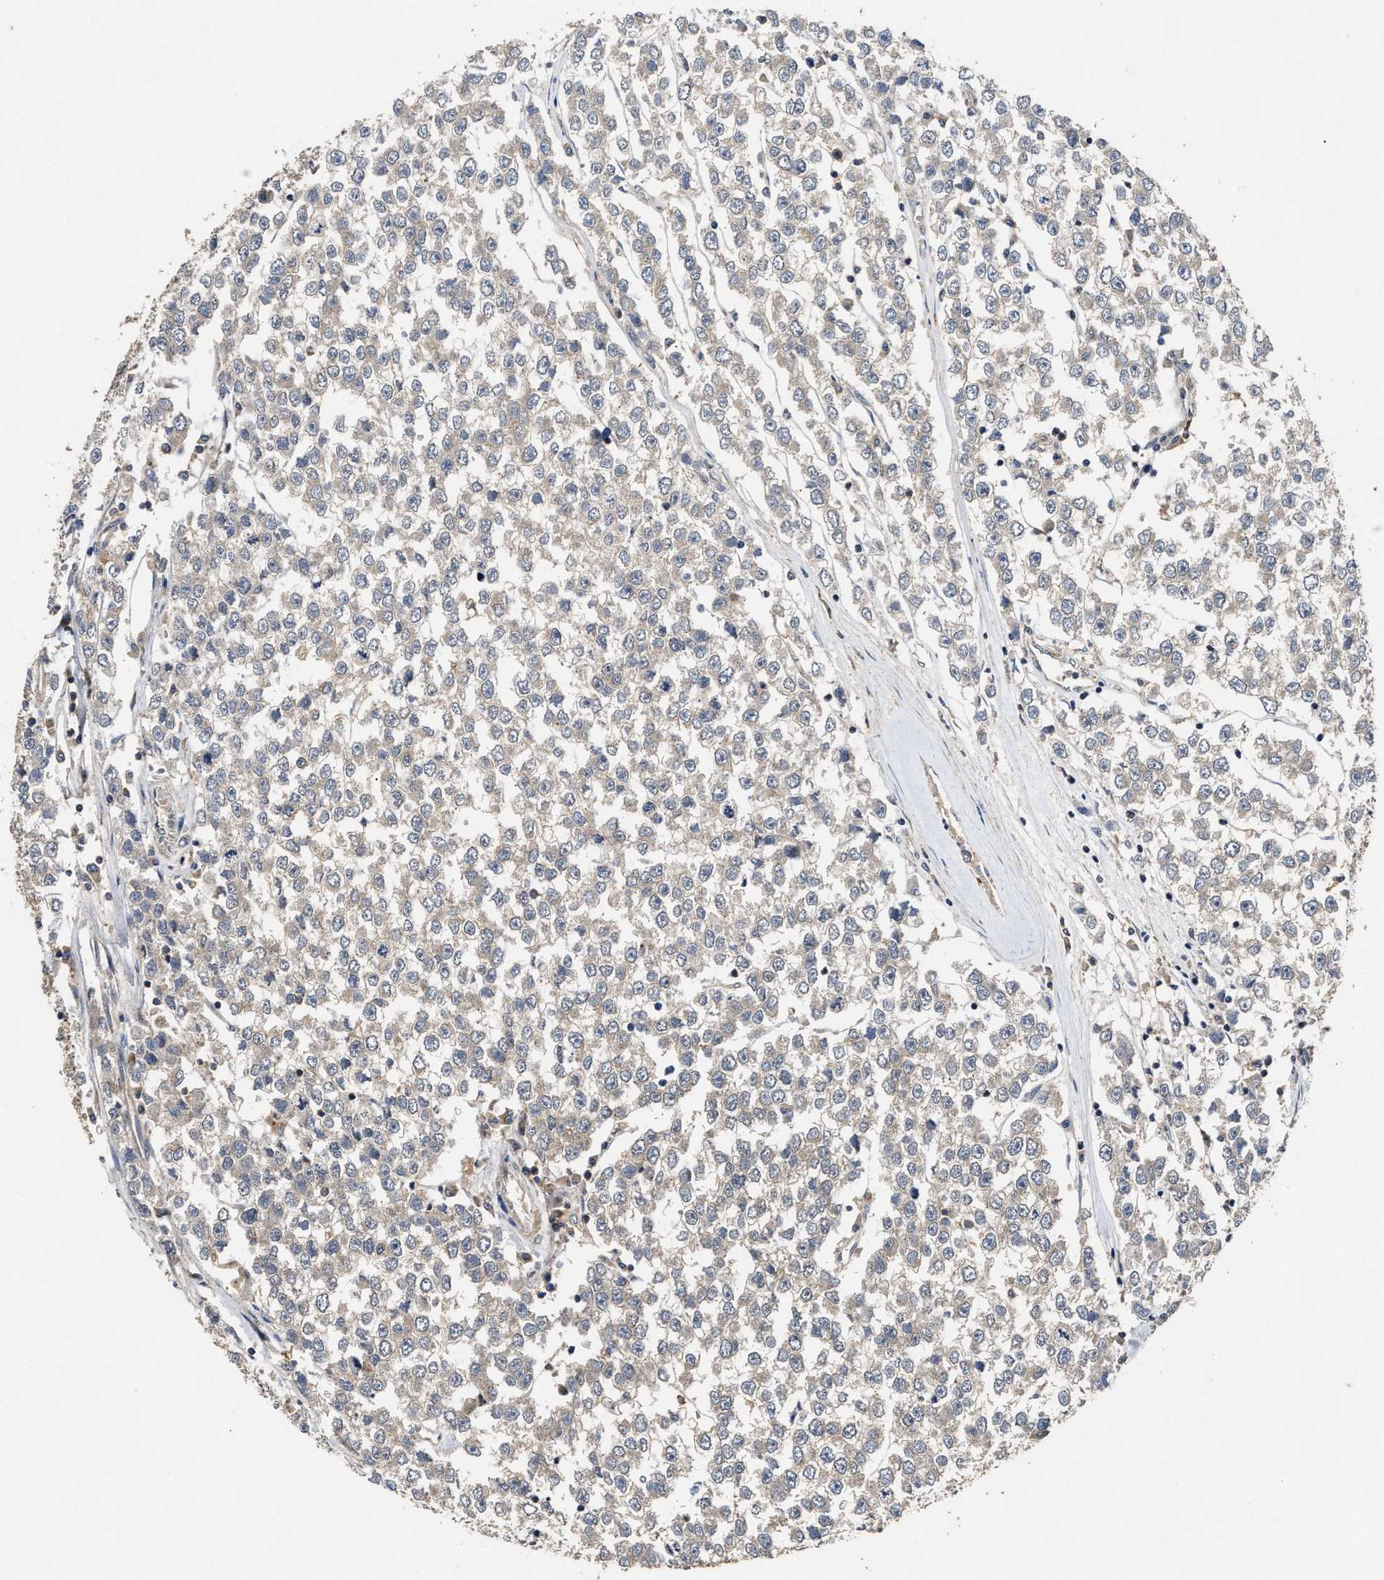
{"staining": {"intensity": "weak", "quantity": "25%-75%", "location": "cytoplasmic/membranous"}, "tissue": "testis cancer", "cell_type": "Tumor cells", "image_type": "cancer", "snomed": [{"axis": "morphology", "description": "Seminoma, NOS"}, {"axis": "morphology", "description": "Carcinoma, Embryonal, NOS"}, {"axis": "topography", "description": "Testis"}], "caption": "High-power microscopy captured an IHC photomicrograph of testis seminoma, revealing weak cytoplasmic/membranous expression in about 25%-75% of tumor cells. Immunohistochemistry (ihc) stains the protein of interest in brown and the nuclei are stained blue.", "gene": "PDAP1", "patient": {"sex": "male", "age": 52}}